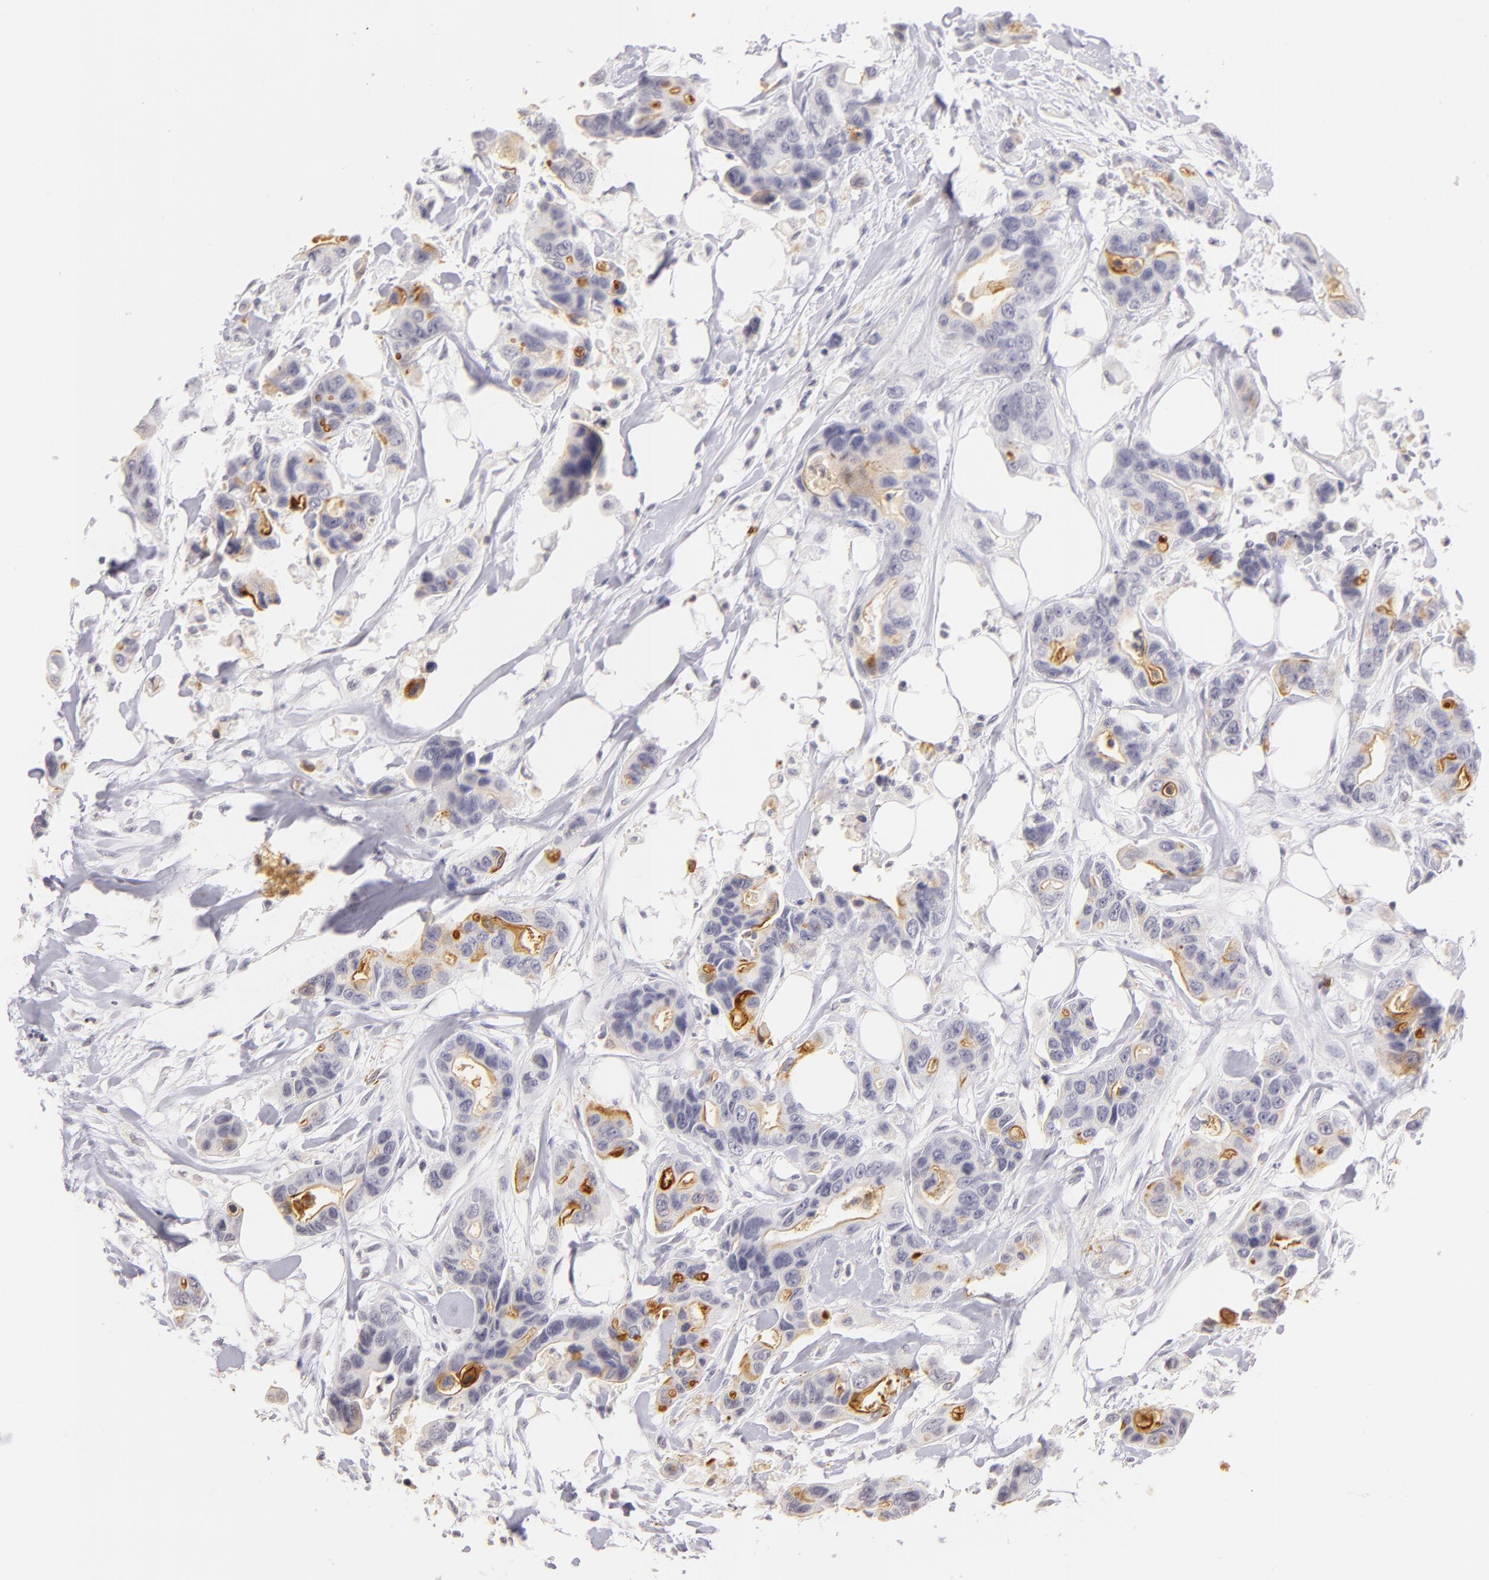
{"staining": {"intensity": "moderate", "quantity": "<25%", "location": "cytoplasmic/membranous"}, "tissue": "colorectal cancer", "cell_type": "Tumor cells", "image_type": "cancer", "snomed": [{"axis": "morphology", "description": "Adenocarcinoma, NOS"}, {"axis": "topography", "description": "Colon"}], "caption": "The histopathology image reveals staining of colorectal cancer, revealing moderate cytoplasmic/membranous protein positivity (brown color) within tumor cells.", "gene": "IL2RA", "patient": {"sex": "female", "age": 70}}